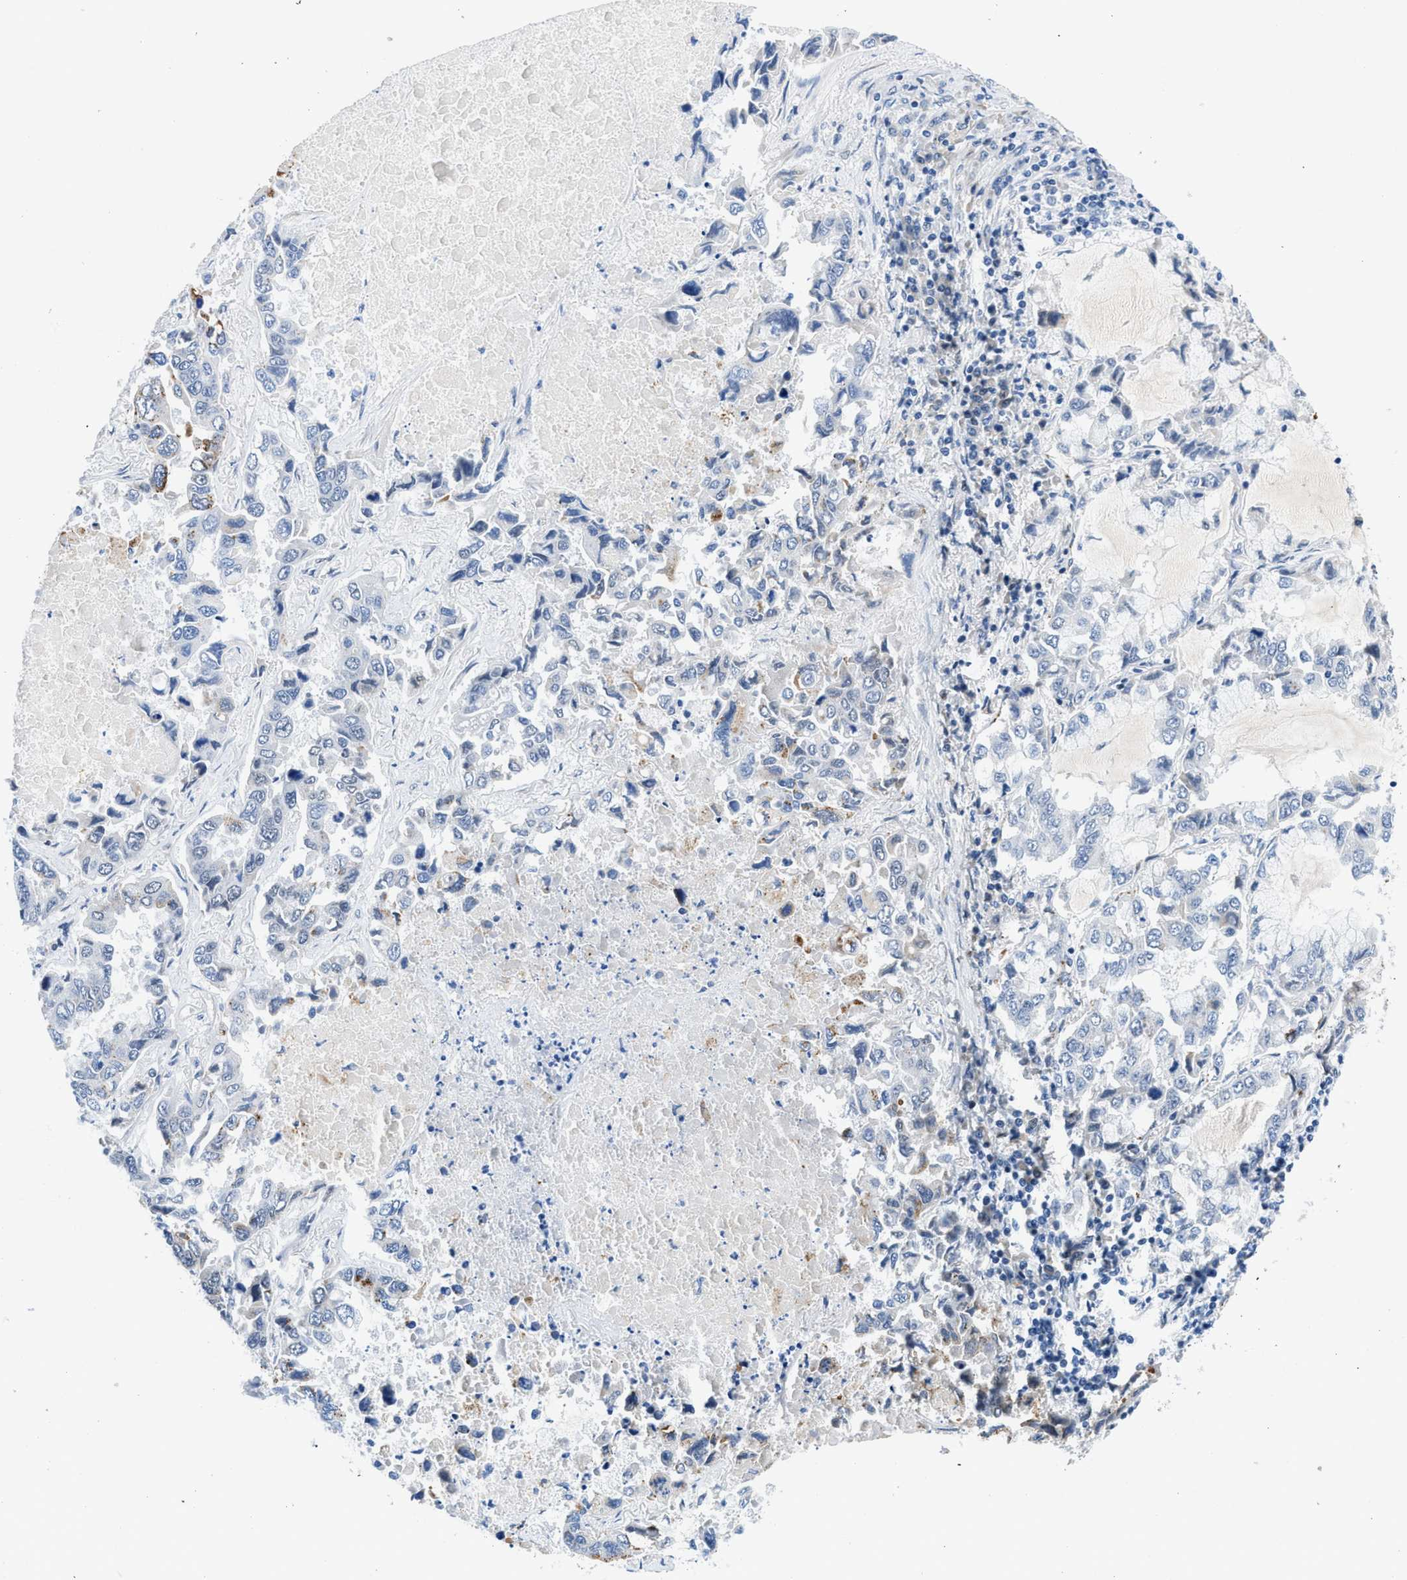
{"staining": {"intensity": "moderate", "quantity": "<25%", "location": "cytoplasmic/membranous"}, "tissue": "lung cancer", "cell_type": "Tumor cells", "image_type": "cancer", "snomed": [{"axis": "morphology", "description": "Adenocarcinoma, NOS"}, {"axis": "topography", "description": "Lung"}], "caption": "IHC histopathology image of neoplastic tissue: human lung cancer stained using IHC exhibits low levels of moderate protein expression localized specifically in the cytoplasmic/membranous of tumor cells, appearing as a cytoplasmic/membranous brown color.", "gene": "SMARCAD1", "patient": {"sex": "male", "age": 64}}